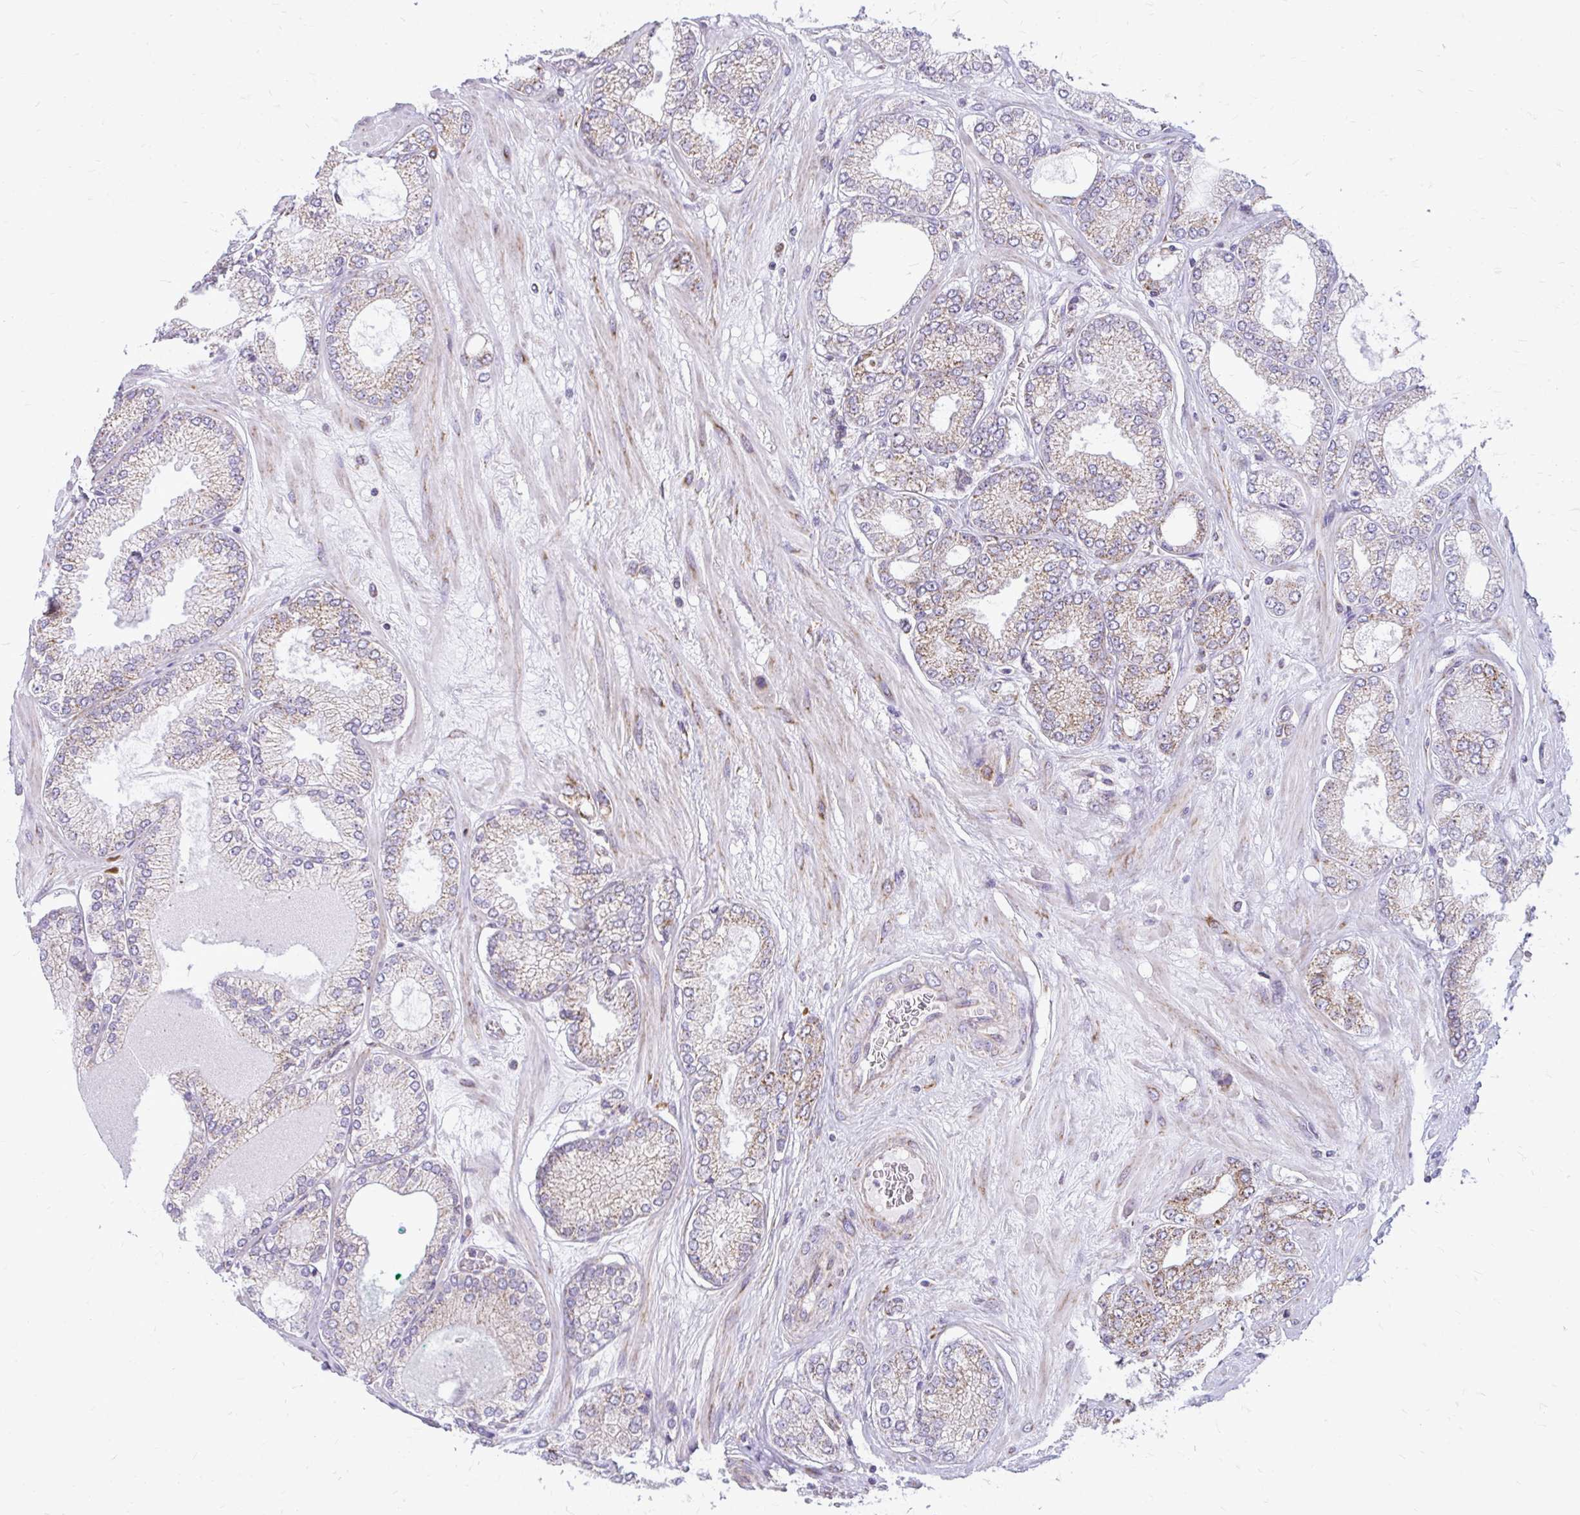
{"staining": {"intensity": "weak", "quantity": "<25%", "location": "cytoplasmic/membranous"}, "tissue": "prostate cancer", "cell_type": "Tumor cells", "image_type": "cancer", "snomed": [{"axis": "morphology", "description": "Adenocarcinoma, High grade"}, {"axis": "topography", "description": "Prostate"}], "caption": "Prostate cancer (high-grade adenocarcinoma) was stained to show a protein in brown. There is no significant positivity in tumor cells.", "gene": "IFIT1", "patient": {"sex": "male", "age": 68}}